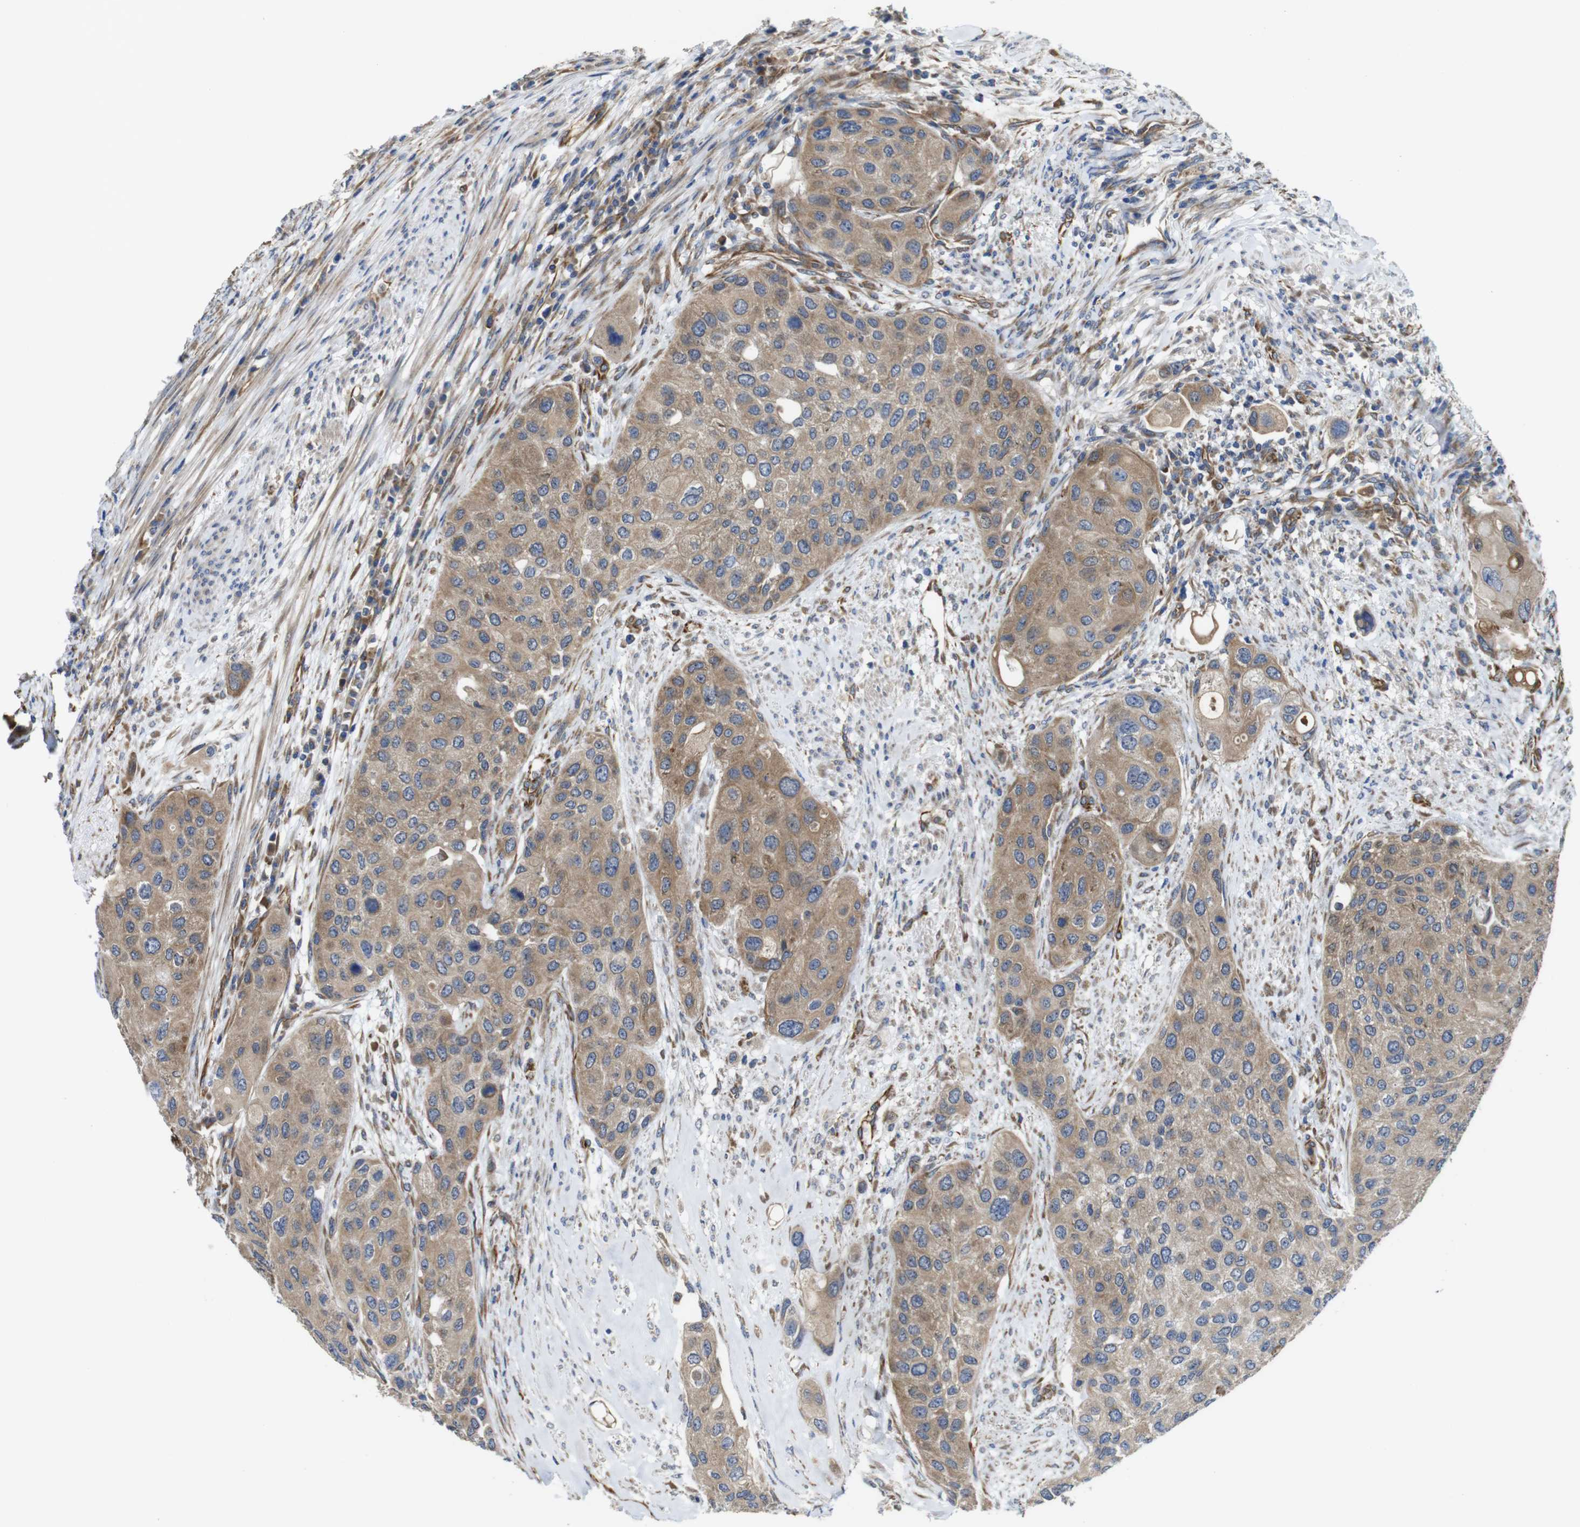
{"staining": {"intensity": "moderate", "quantity": ">75%", "location": "cytoplasmic/membranous"}, "tissue": "urothelial cancer", "cell_type": "Tumor cells", "image_type": "cancer", "snomed": [{"axis": "morphology", "description": "Urothelial carcinoma, High grade"}, {"axis": "topography", "description": "Urinary bladder"}], "caption": "Human urothelial carcinoma (high-grade) stained with a brown dye exhibits moderate cytoplasmic/membranous positive expression in approximately >75% of tumor cells.", "gene": "POMK", "patient": {"sex": "female", "age": 56}}